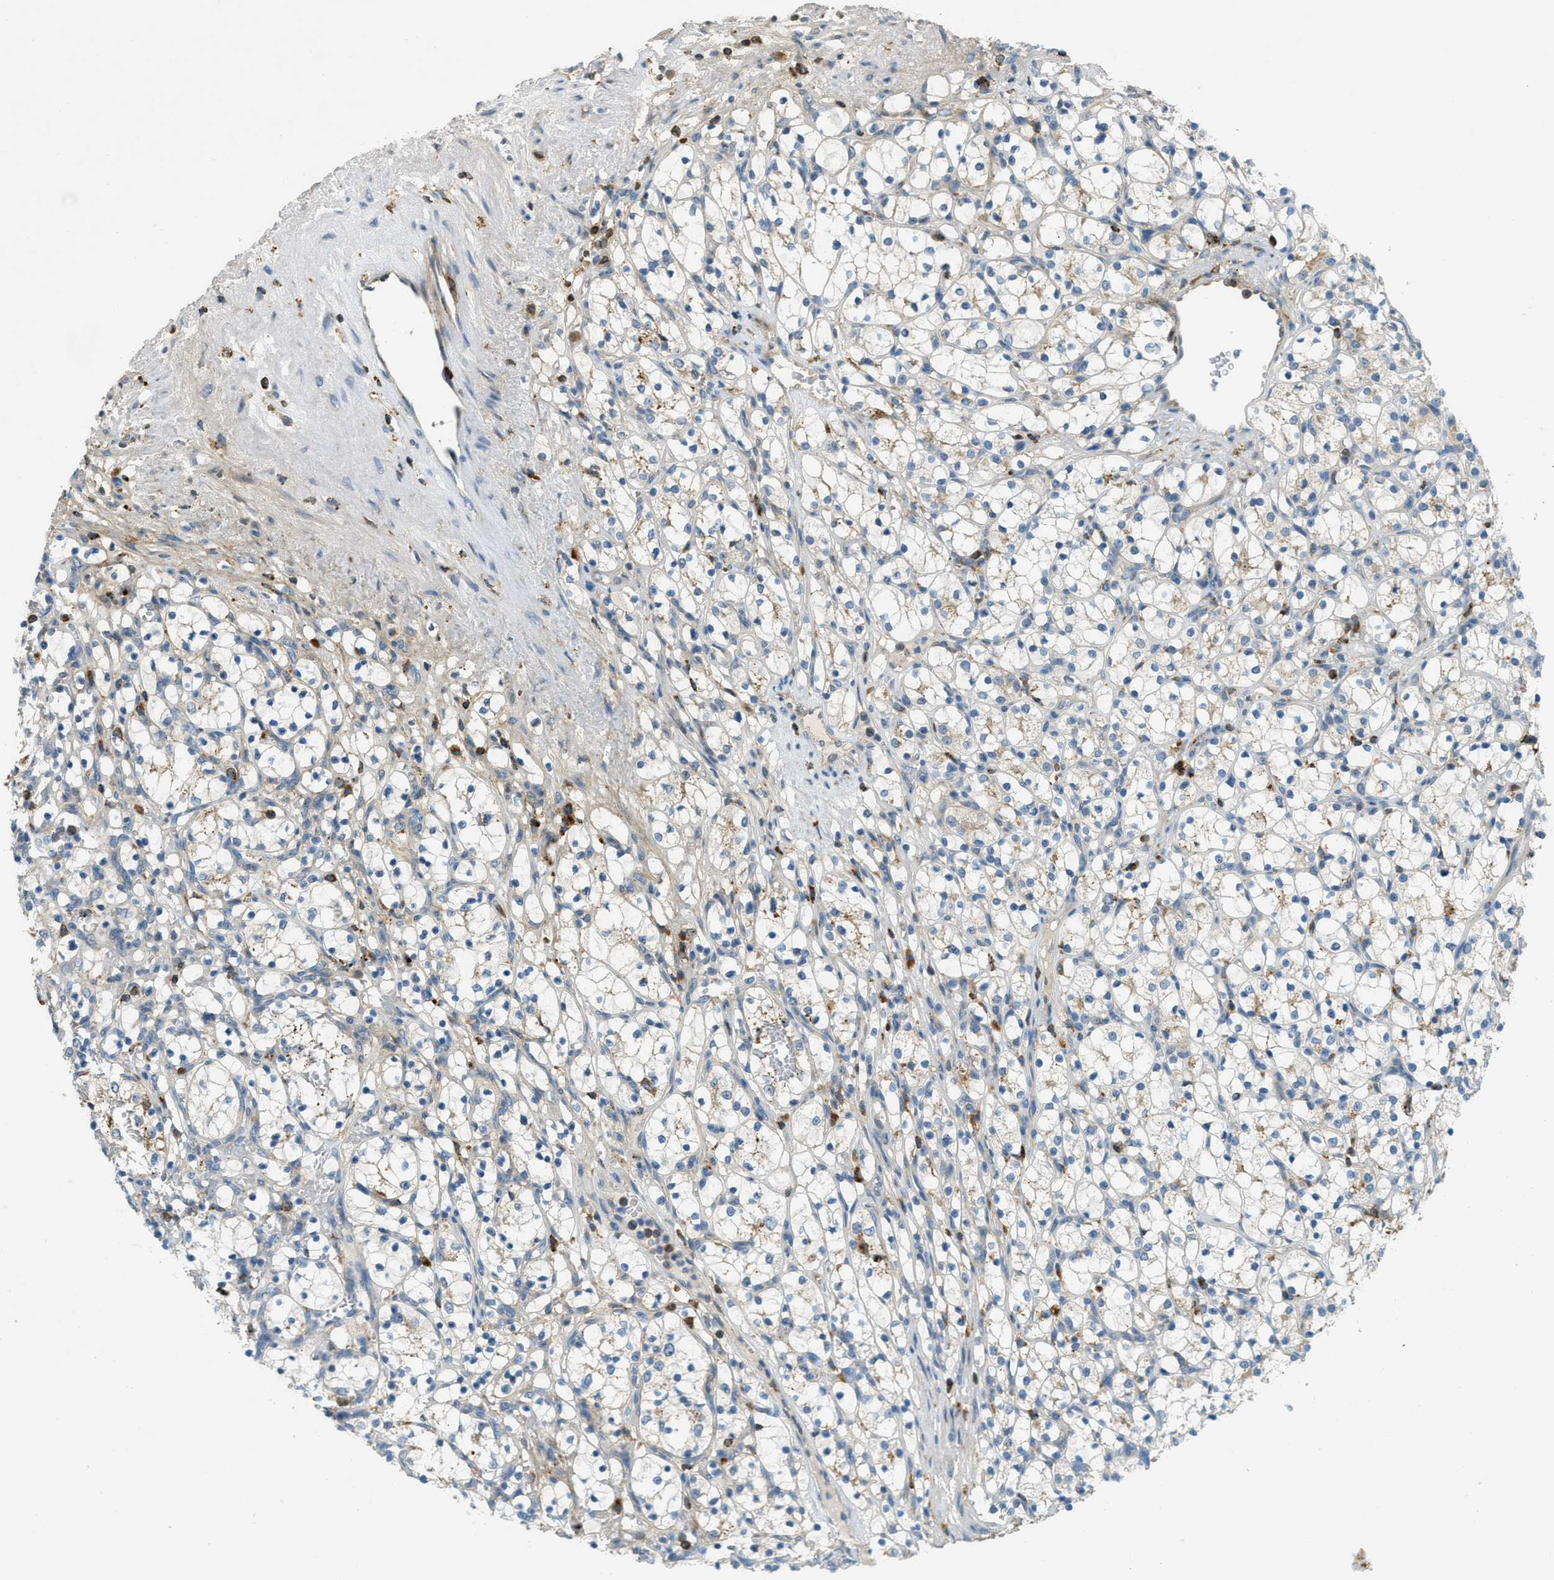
{"staining": {"intensity": "weak", "quantity": "<25%", "location": "cytoplasmic/membranous"}, "tissue": "renal cancer", "cell_type": "Tumor cells", "image_type": "cancer", "snomed": [{"axis": "morphology", "description": "Adenocarcinoma, NOS"}, {"axis": "topography", "description": "Kidney"}], "caption": "Renal cancer (adenocarcinoma) stained for a protein using IHC exhibits no staining tumor cells.", "gene": "PLBD2", "patient": {"sex": "female", "age": 69}}